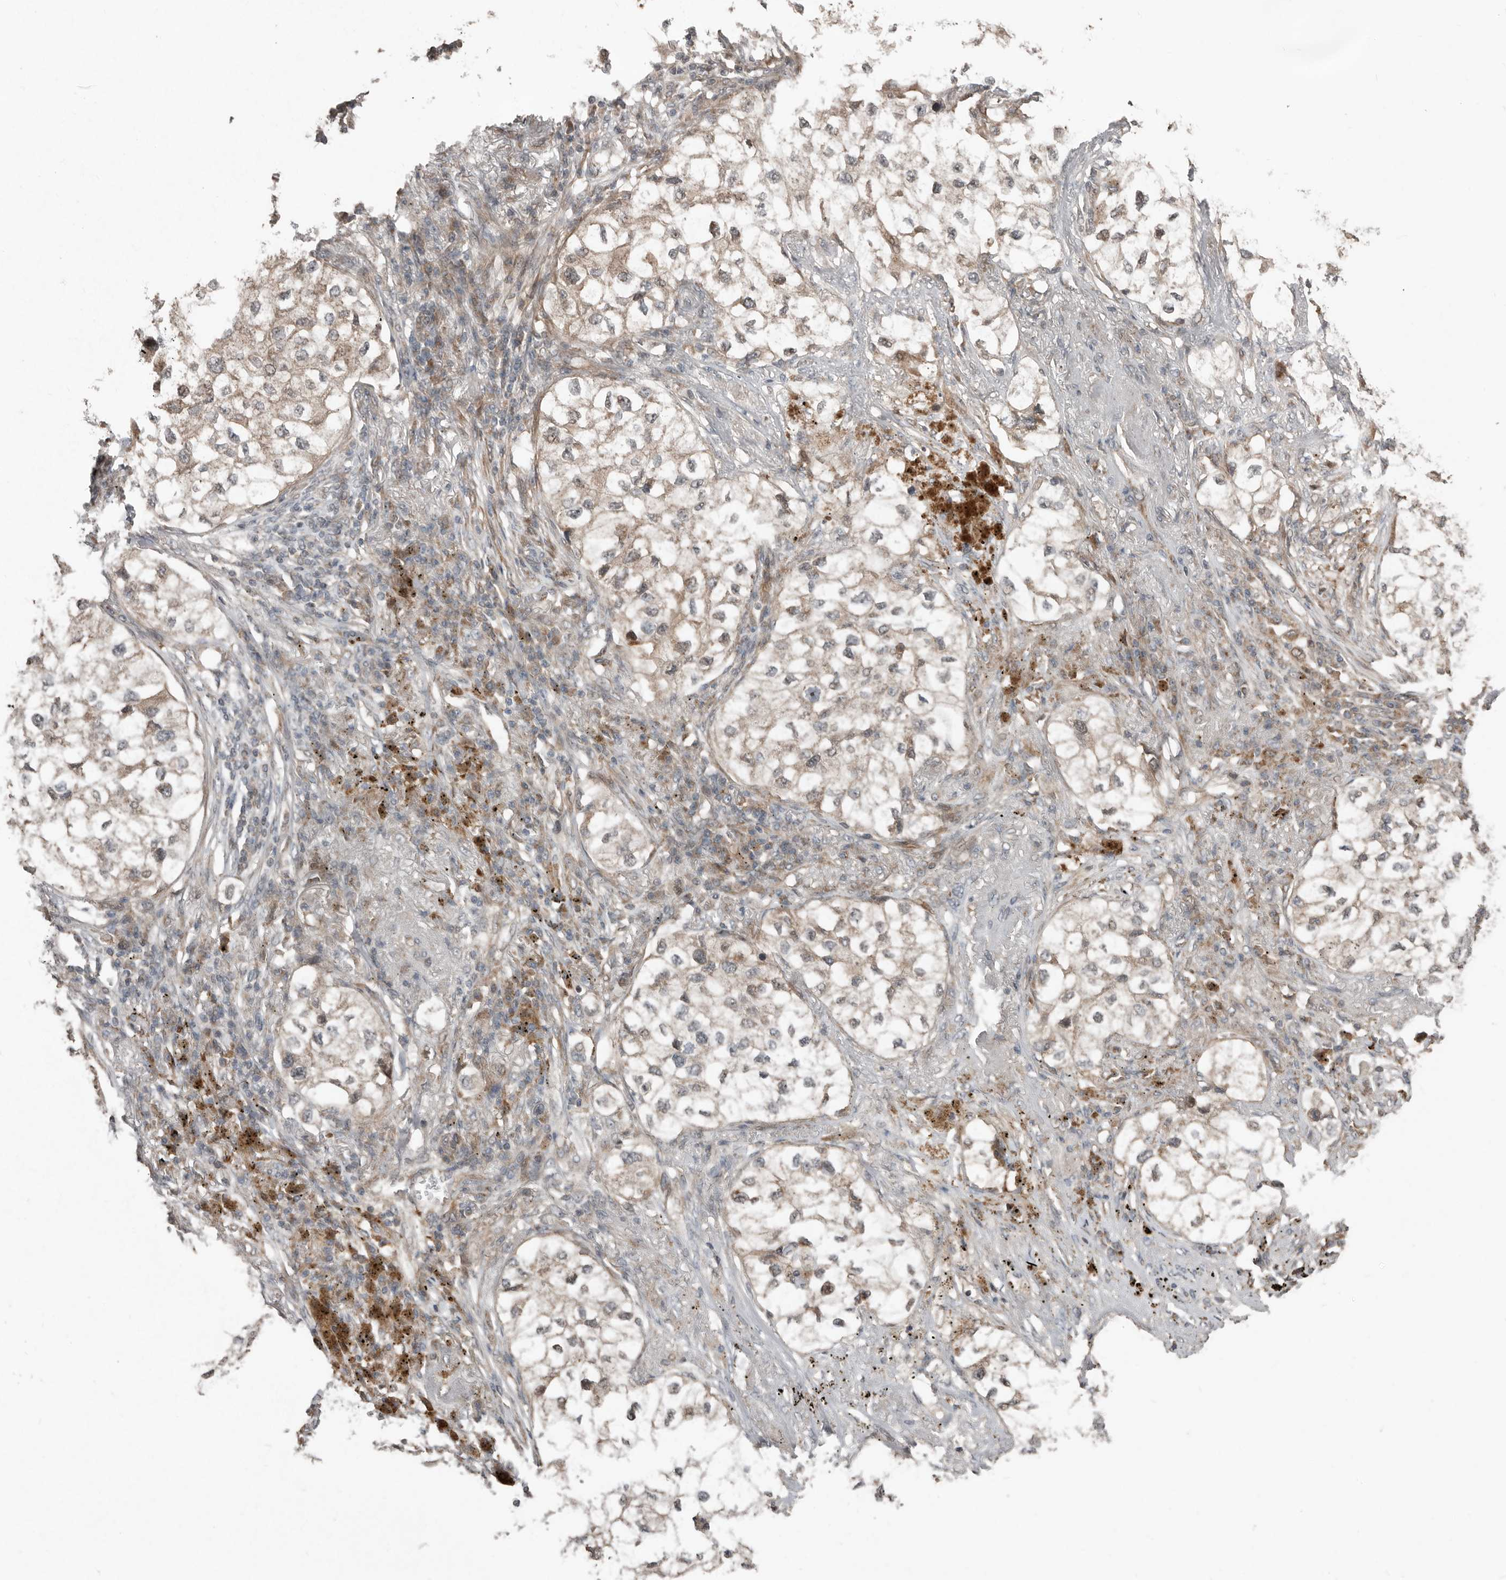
{"staining": {"intensity": "weak", "quantity": "25%-75%", "location": "cytoplasmic/membranous"}, "tissue": "lung cancer", "cell_type": "Tumor cells", "image_type": "cancer", "snomed": [{"axis": "morphology", "description": "Adenocarcinoma, NOS"}, {"axis": "topography", "description": "Lung"}], "caption": "Tumor cells show weak cytoplasmic/membranous expression in approximately 25%-75% of cells in lung adenocarcinoma. (brown staining indicates protein expression, while blue staining denotes nuclei).", "gene": "SLC6A7", "patient": {"sex": "male", "age": 63}}